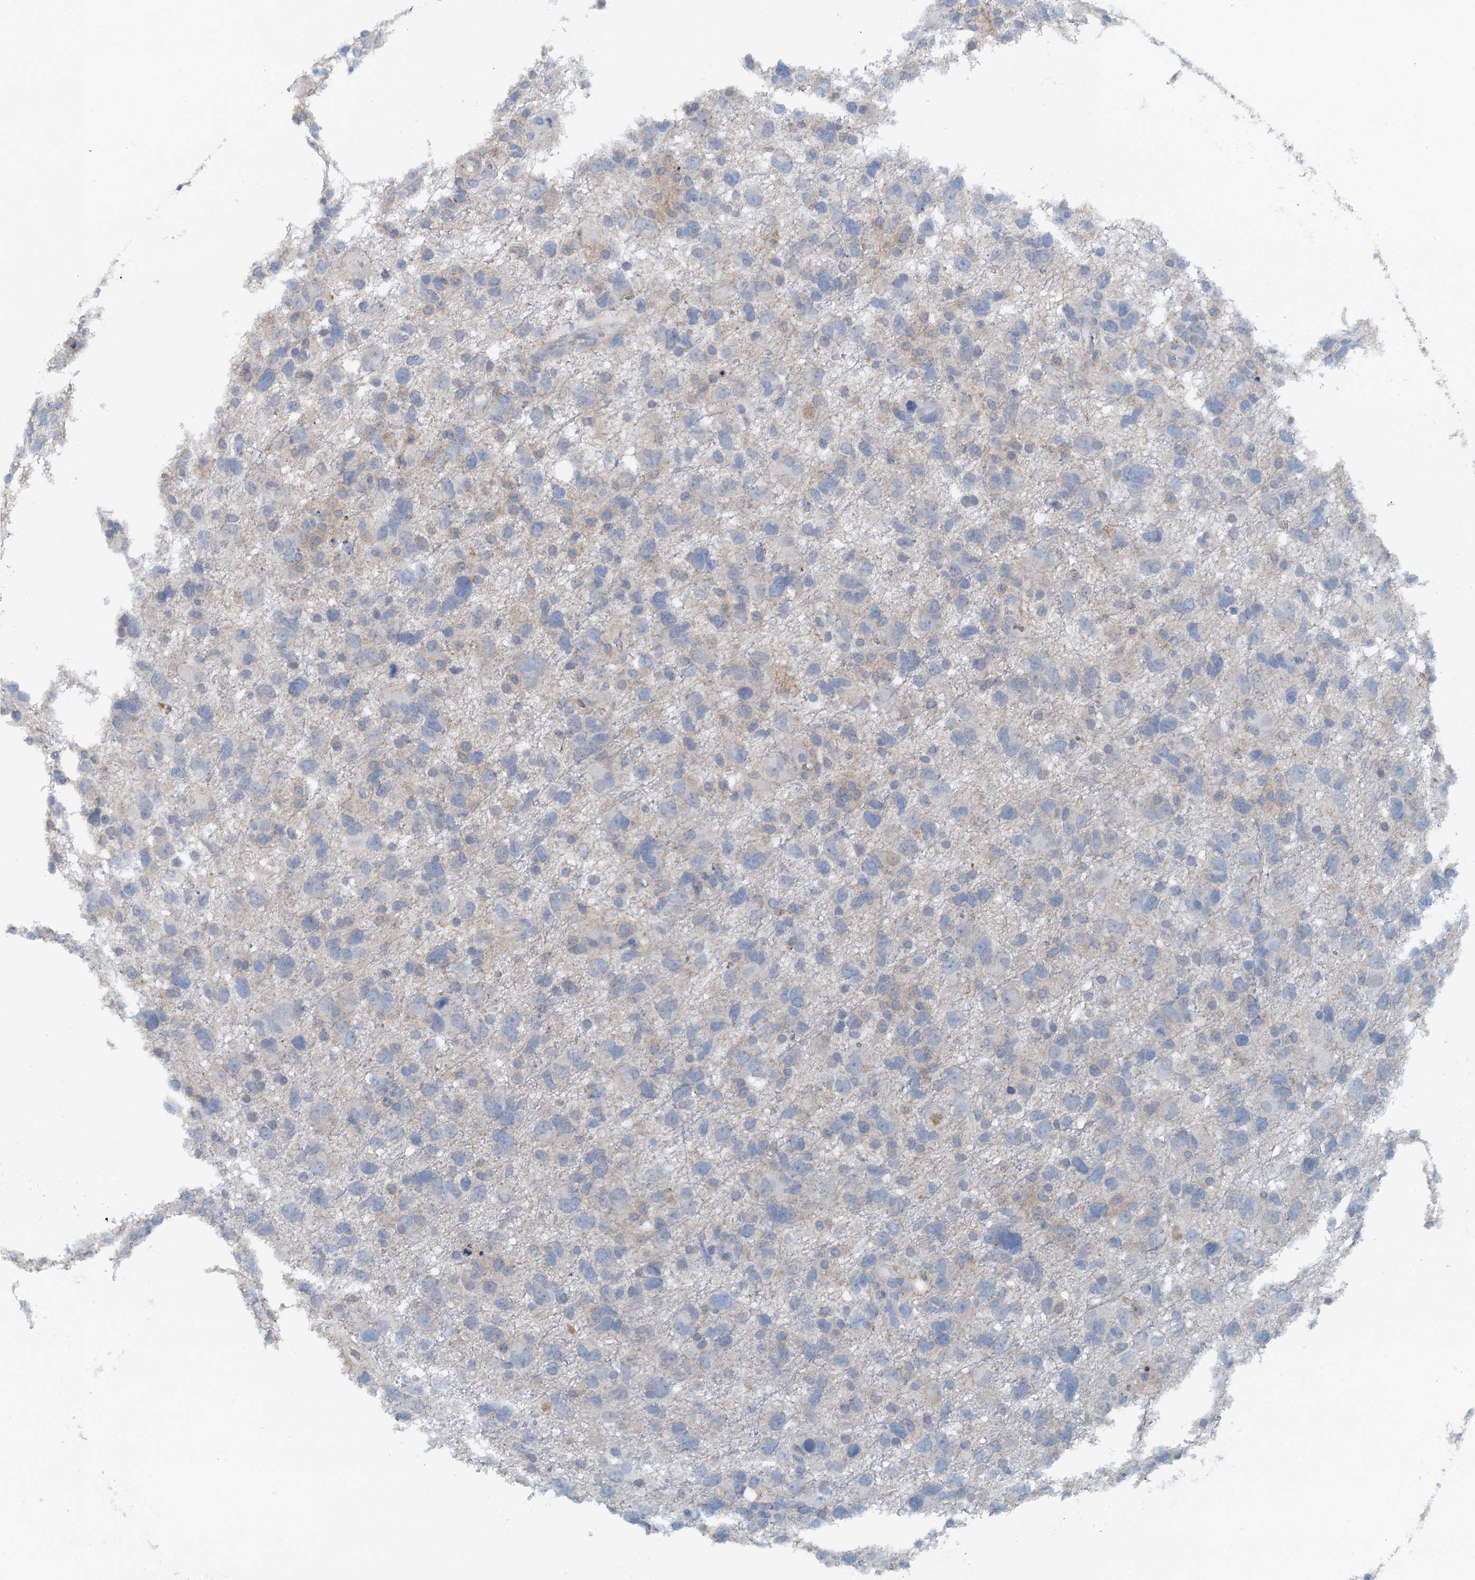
{"staining": {"intensity": "negative", "quantity": "none", "location": "none"}, "tissue": "glioma", "cell_type": "Tumor cells", "image_type": "cancer", "snomed": [{"axis": "morphology", "description": "Glioma, malignant, High grade"}, {"axis": "topography", "description": "Brain"}], "caption": "Human malignant glioma (high-grade) stained for a protein using IHC demonstrates no staining in tumor cells.", "gene": "THAP10", "patient": {"sex": "male", "age": 61}}